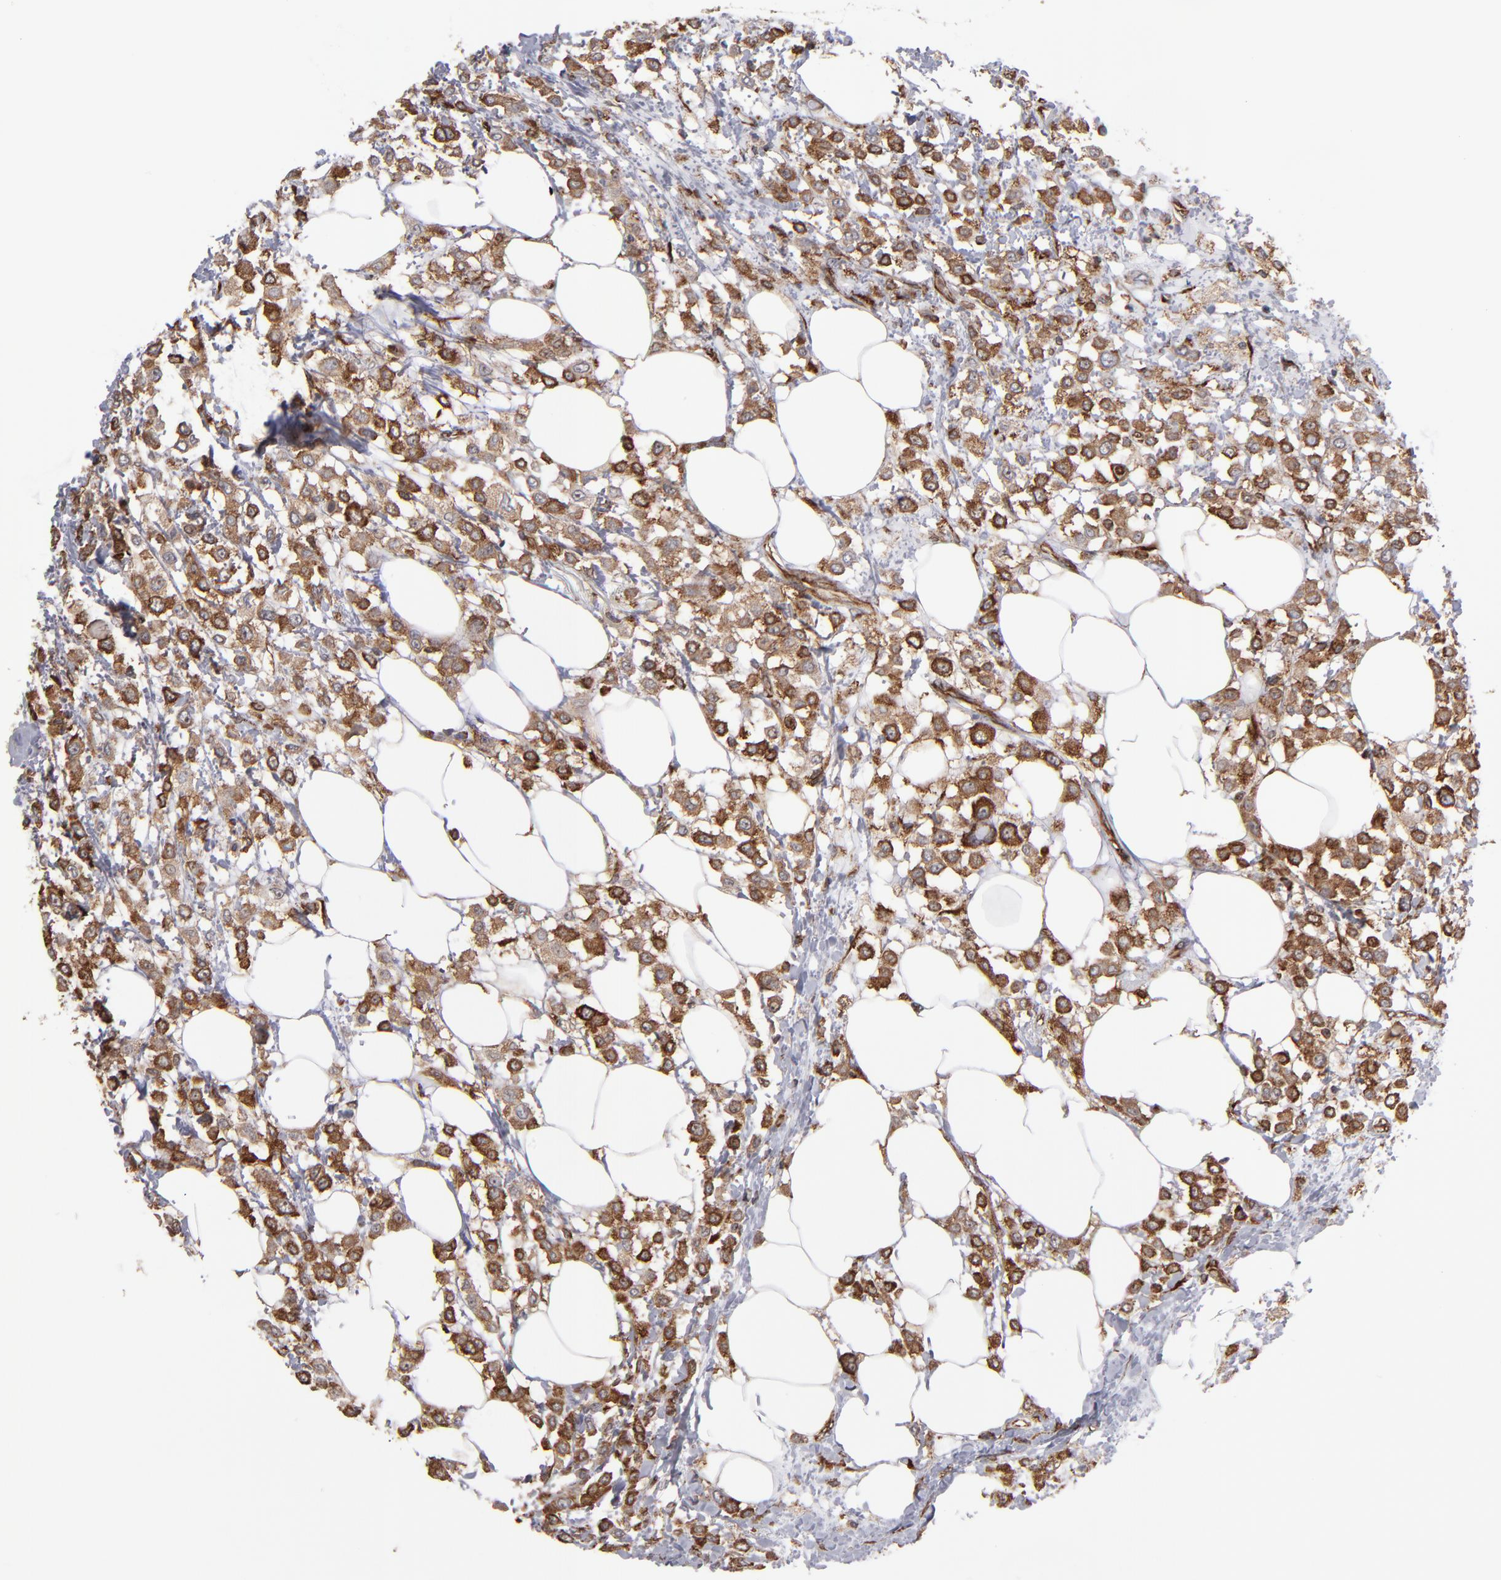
{"staining": {"intensity": "moderate", "quantity": ">75%", "location": "cytoplasmic/membranous,nuclear"}, "tissue": "breast cancer", "cell_type": "Tumor cells", "image_type": "cancer", "snomed": [{"axis": "morphology", "description": "Lobular carcinoma"}, {"axis": "topography", "description": "Breast"}], "caption": "Lobular carcinoma (breast) stained for a protein (brown) demonstrates moderate cytoplasmic/membranous and nuclear positive expression in approximately >75% of tumor cells.", "gene": "KTN1", "patient": {"sex": "female", "age": 85}}